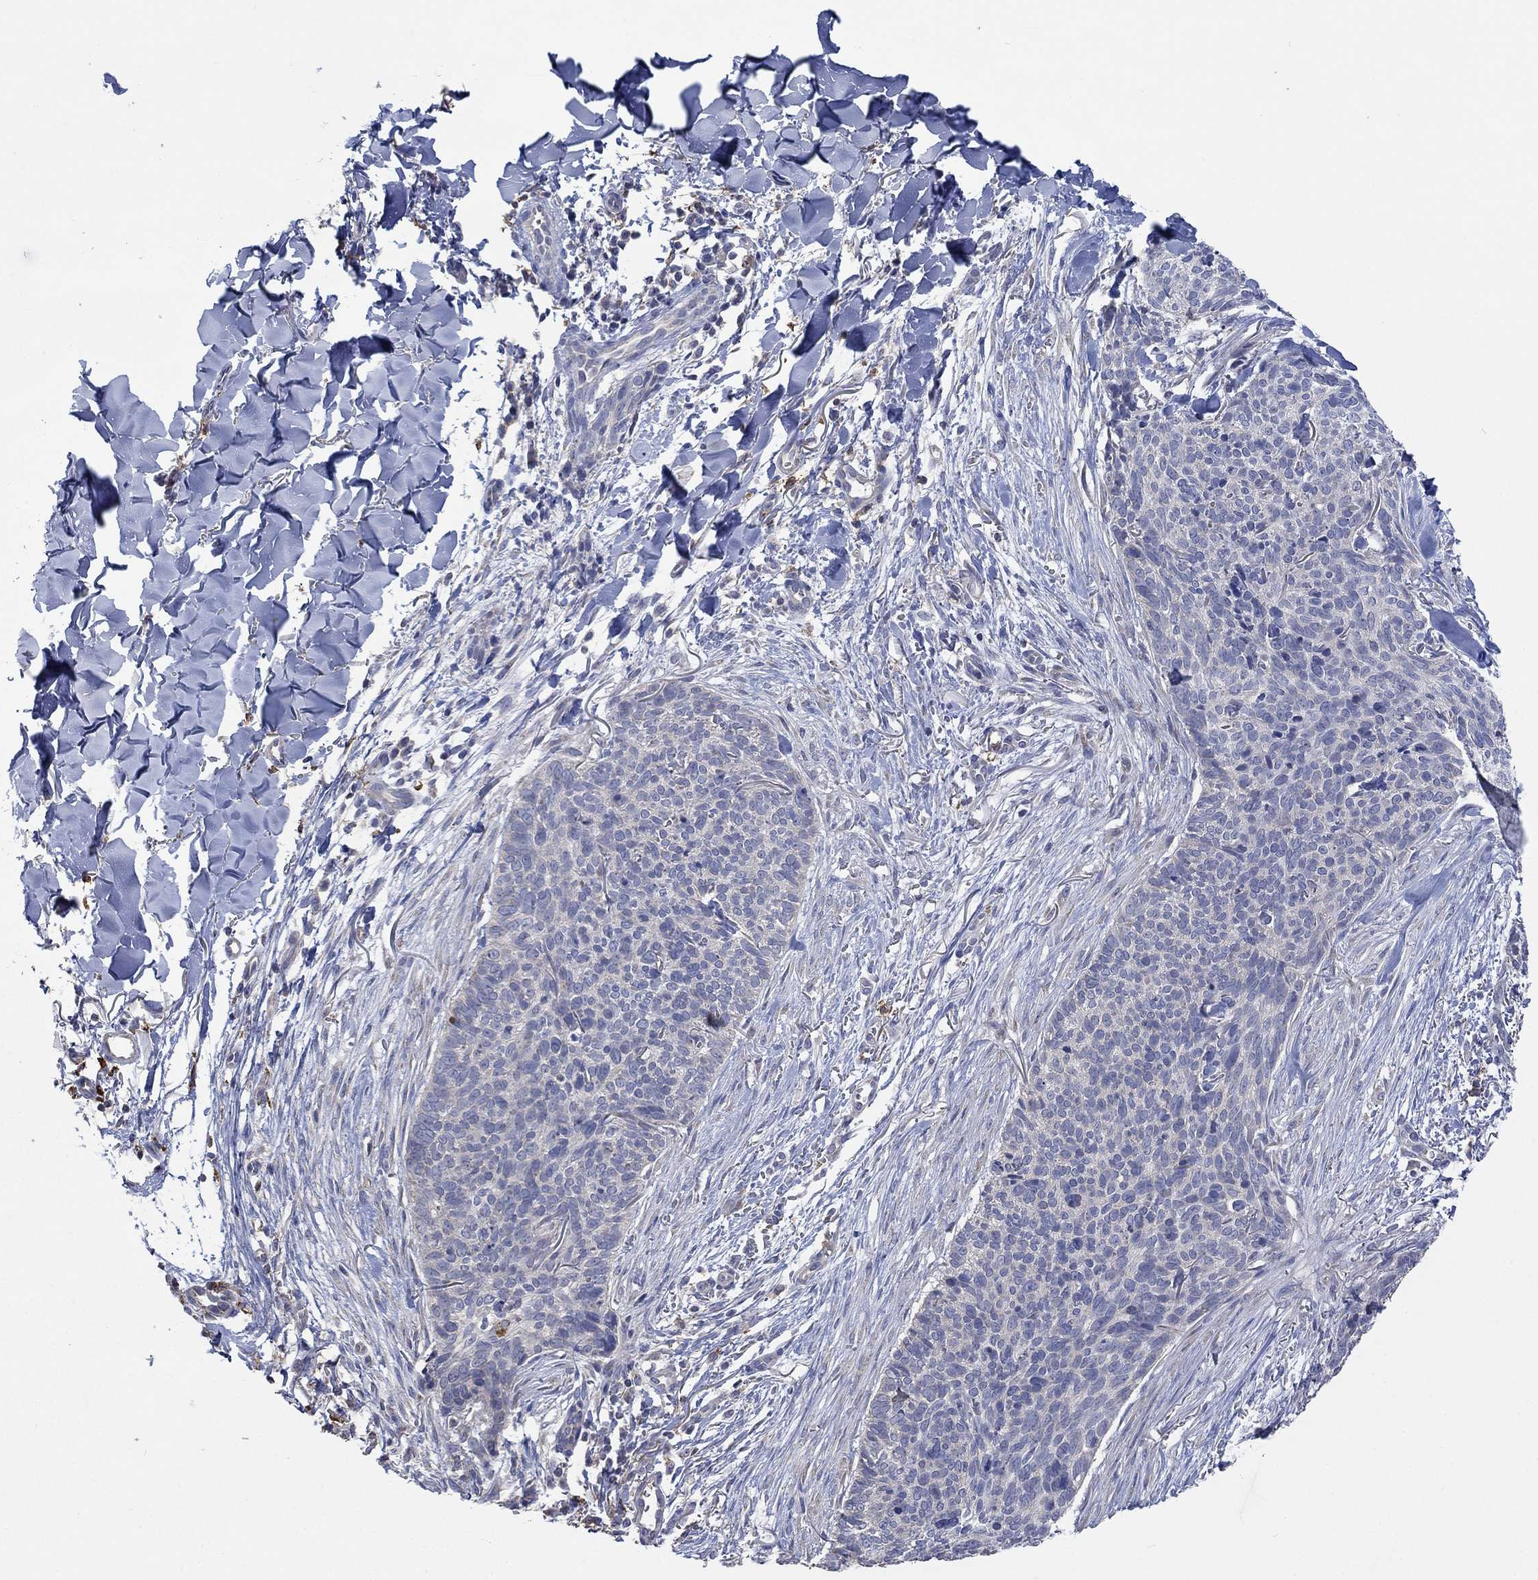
{"staining": {"intensity": "negative", "quantity": "none", "location": "none"}, "tissue": "skin cancer", "cell_type": "Tumor cells", "image_type": "cancer", "snomed": [{"axis": "morphology", "description": "Basal cell carcinoma"}, {"axis": "topography", "description": "Skin"}], "caption": "Tumor cells show no significant expression in skin cancer (basal cell carcinoma). (DAB (3,3'-diaminobenzidine) immunohistochemistry, high magnification).", "gene": "UGT8", "patient": {"sex": "male", "age": 64}}